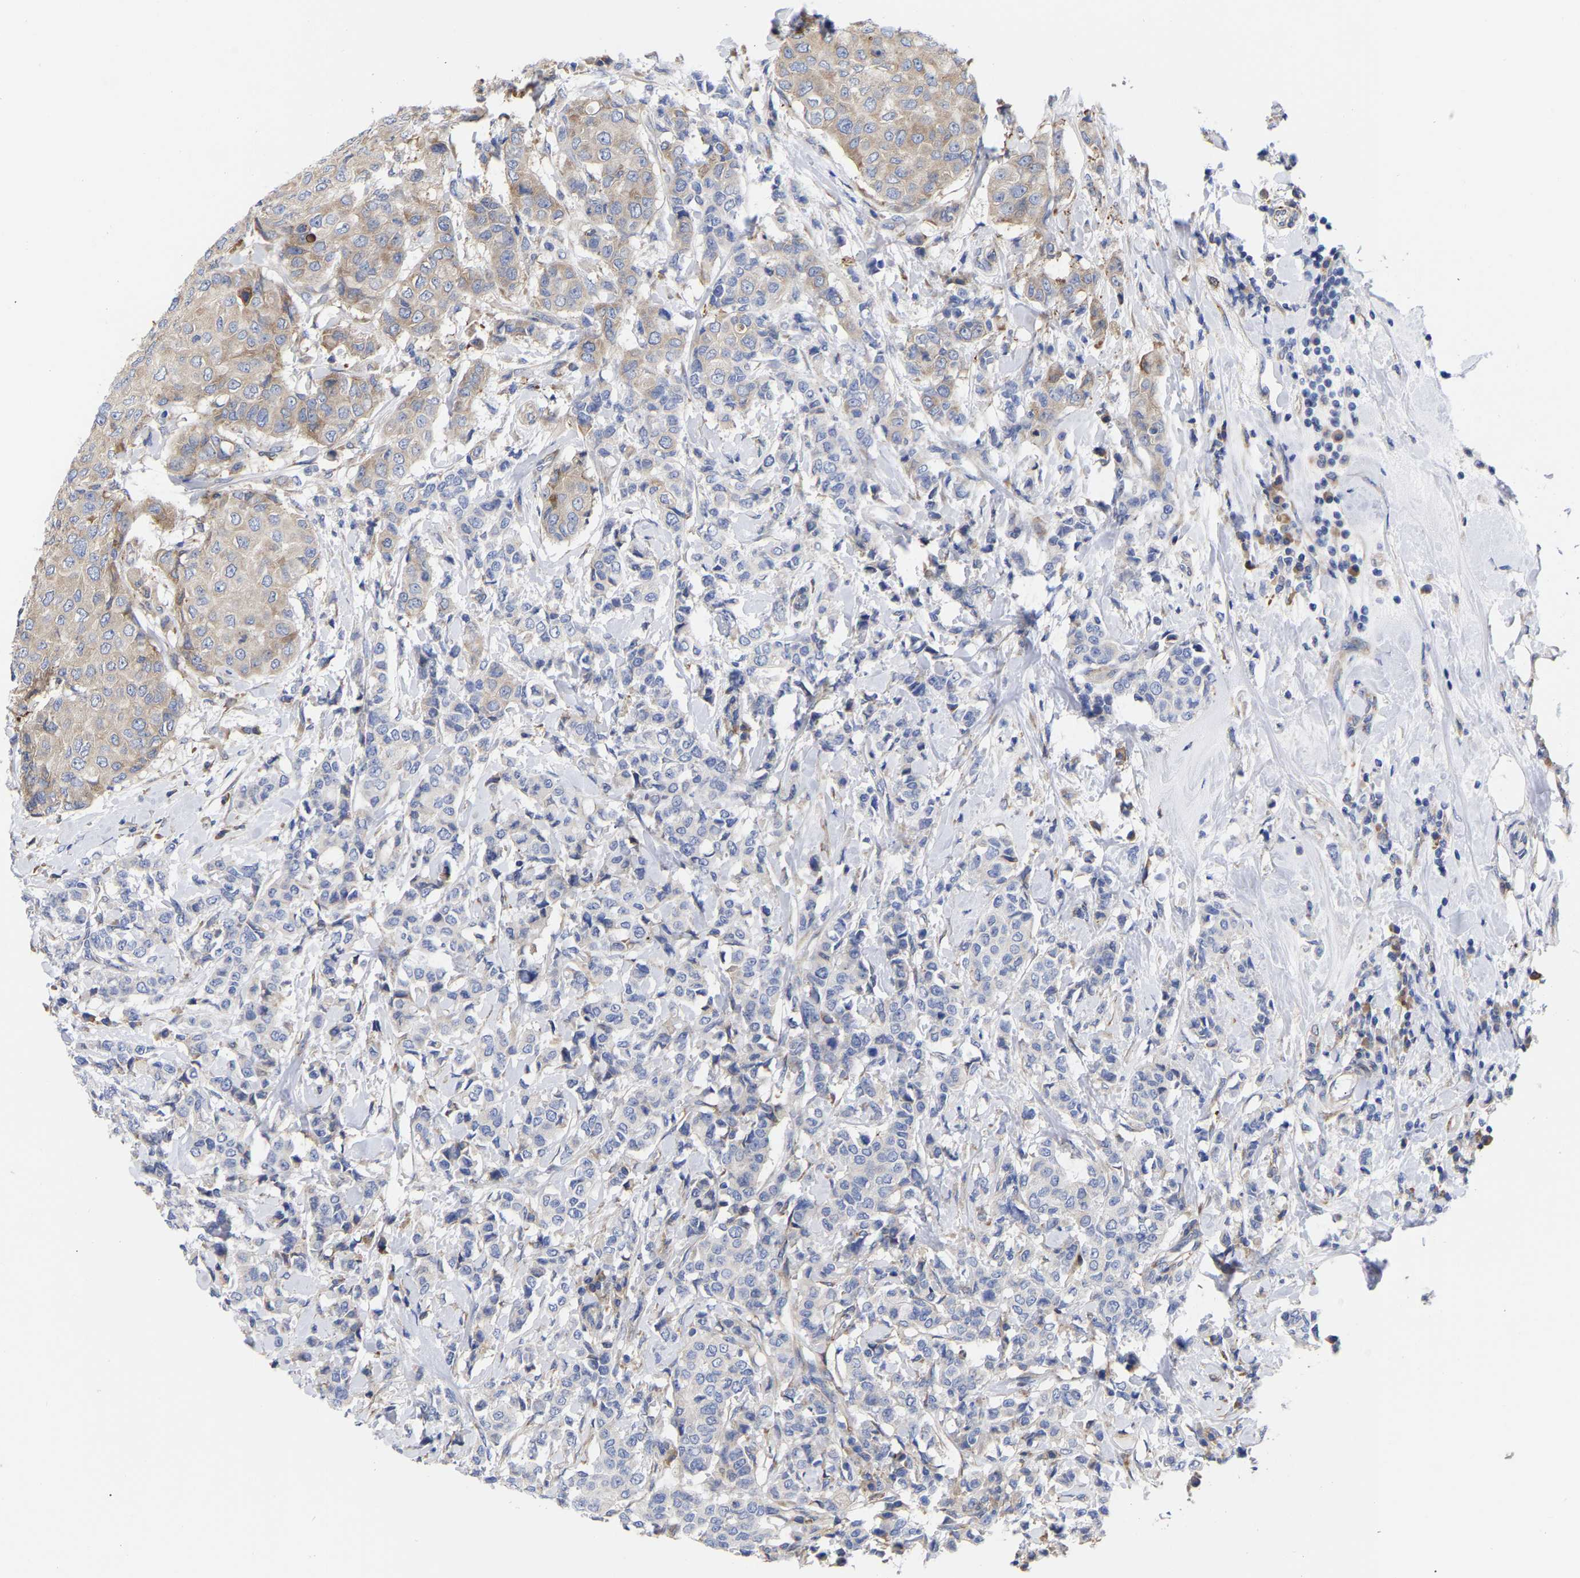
{"staining": {"intensity": "weak", "quantity": "25%-75%", "location": "cytoplasmic/membranous"}, "tissue": "breast cancer", "cell_type": "Tumor cells", "image_type": "cancer", "snomed": [{"axis": "morphology", "description": "Duct carcinoma"}, {"axis": "topography", "description": "Breast"}], "caption": "Tumor cells exhibit low levels of weak cytoplasmic/membranous staining in about 25%-75% of cells in breast cancer (infiltrating ductal carcinoma). Ihc stains the protein of interest in brown and the nuclei are stained blue.", "gene": "CFAP298", "patient": {"sex": "female", "age": 27}}